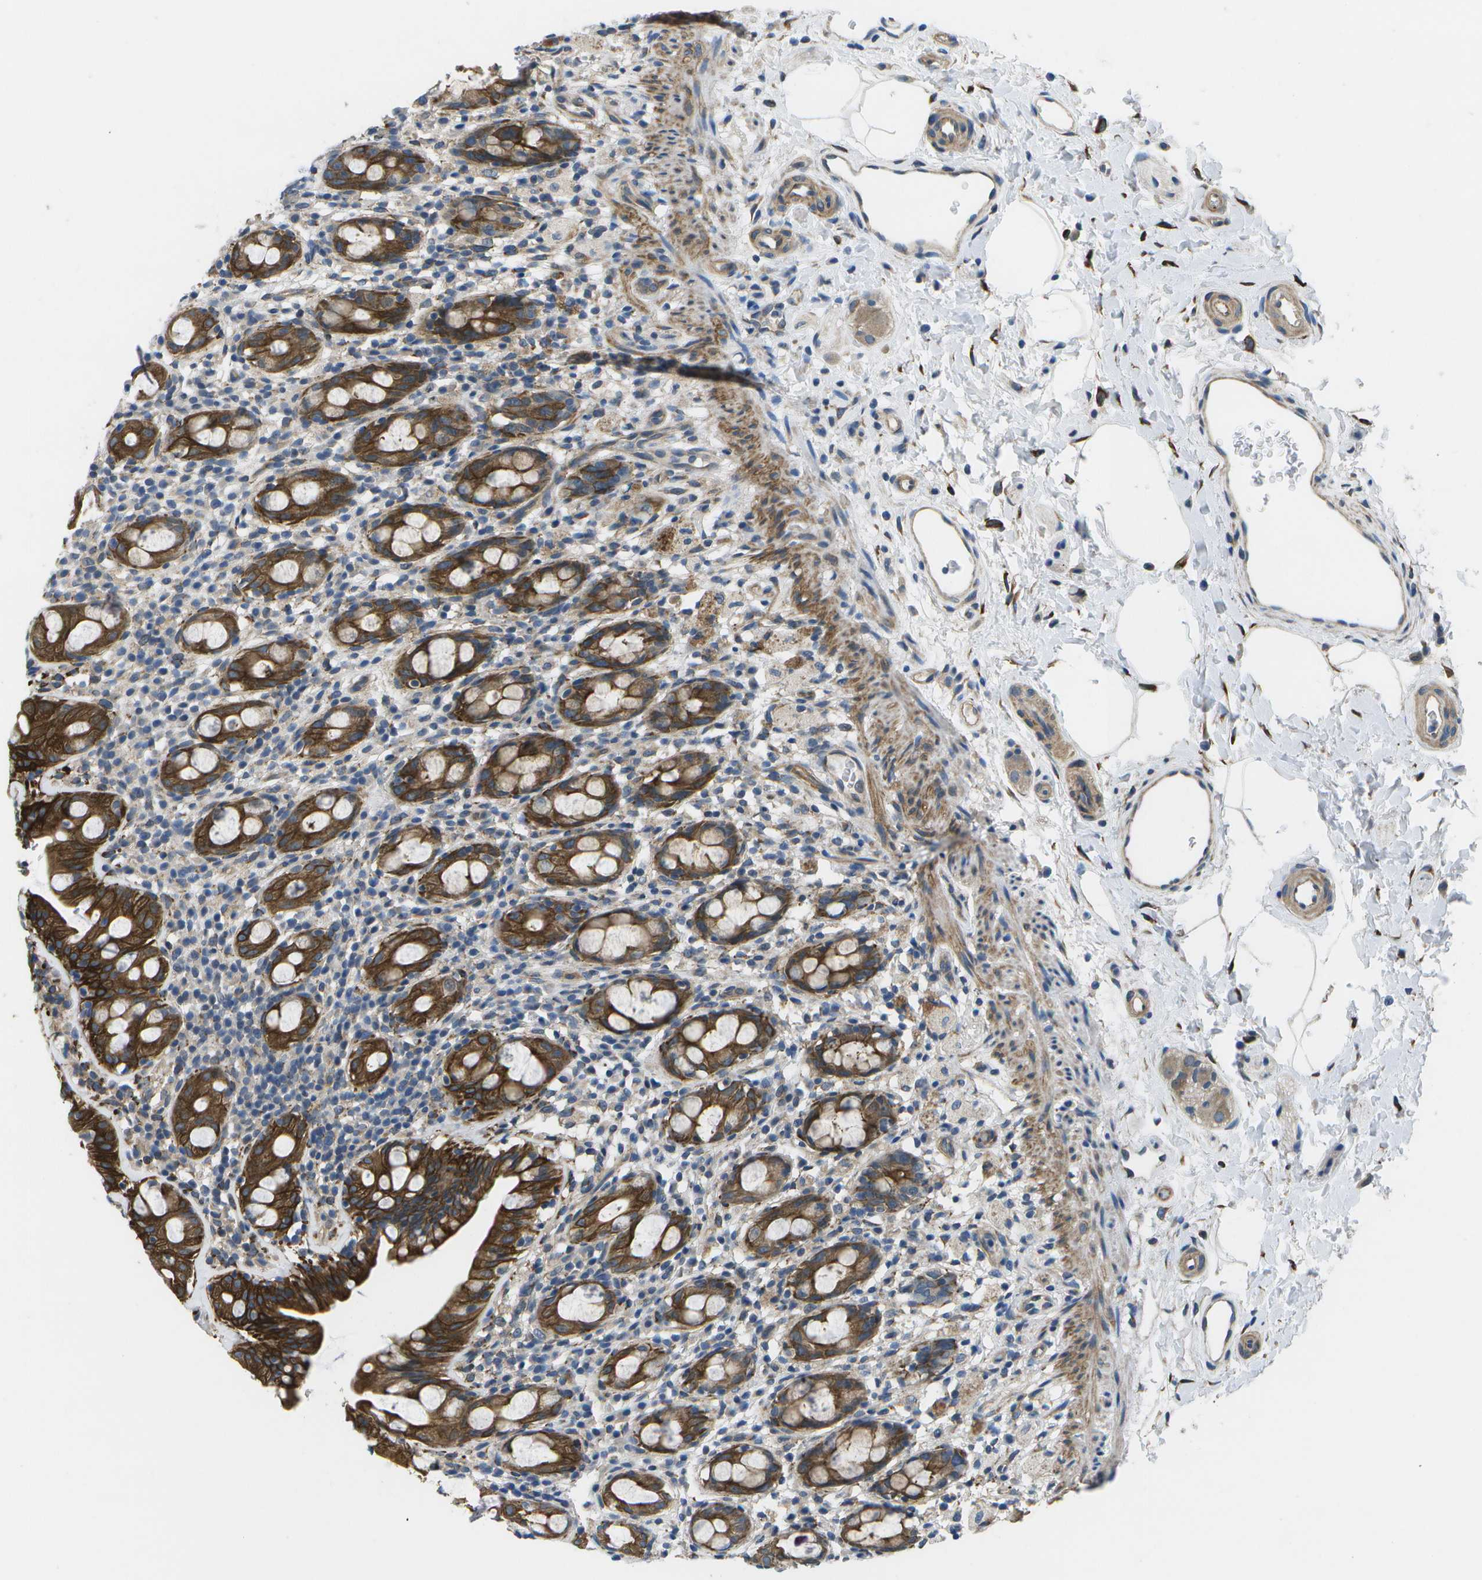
{"staining": {"intensity": "strong", "quantity": ">75%", "location": "cytoplasmic/membranous"}, "tissue": "rectum", "cell_type": "Glandular cells", "image_type": "normal", "snomed": [{"axis": "morphology", "description": "Normal tissue, NOS"}, {"axis": "topography", "description": "Rectum"}], "caption": "Brown immunohistochemical staining in unremarkable human rectum exhibits strong cytoplasmic/membranous staining in approximately >75% of glandular cells.", "gene": "P3H1", "patient": {"sex": "male", "age": 44}}